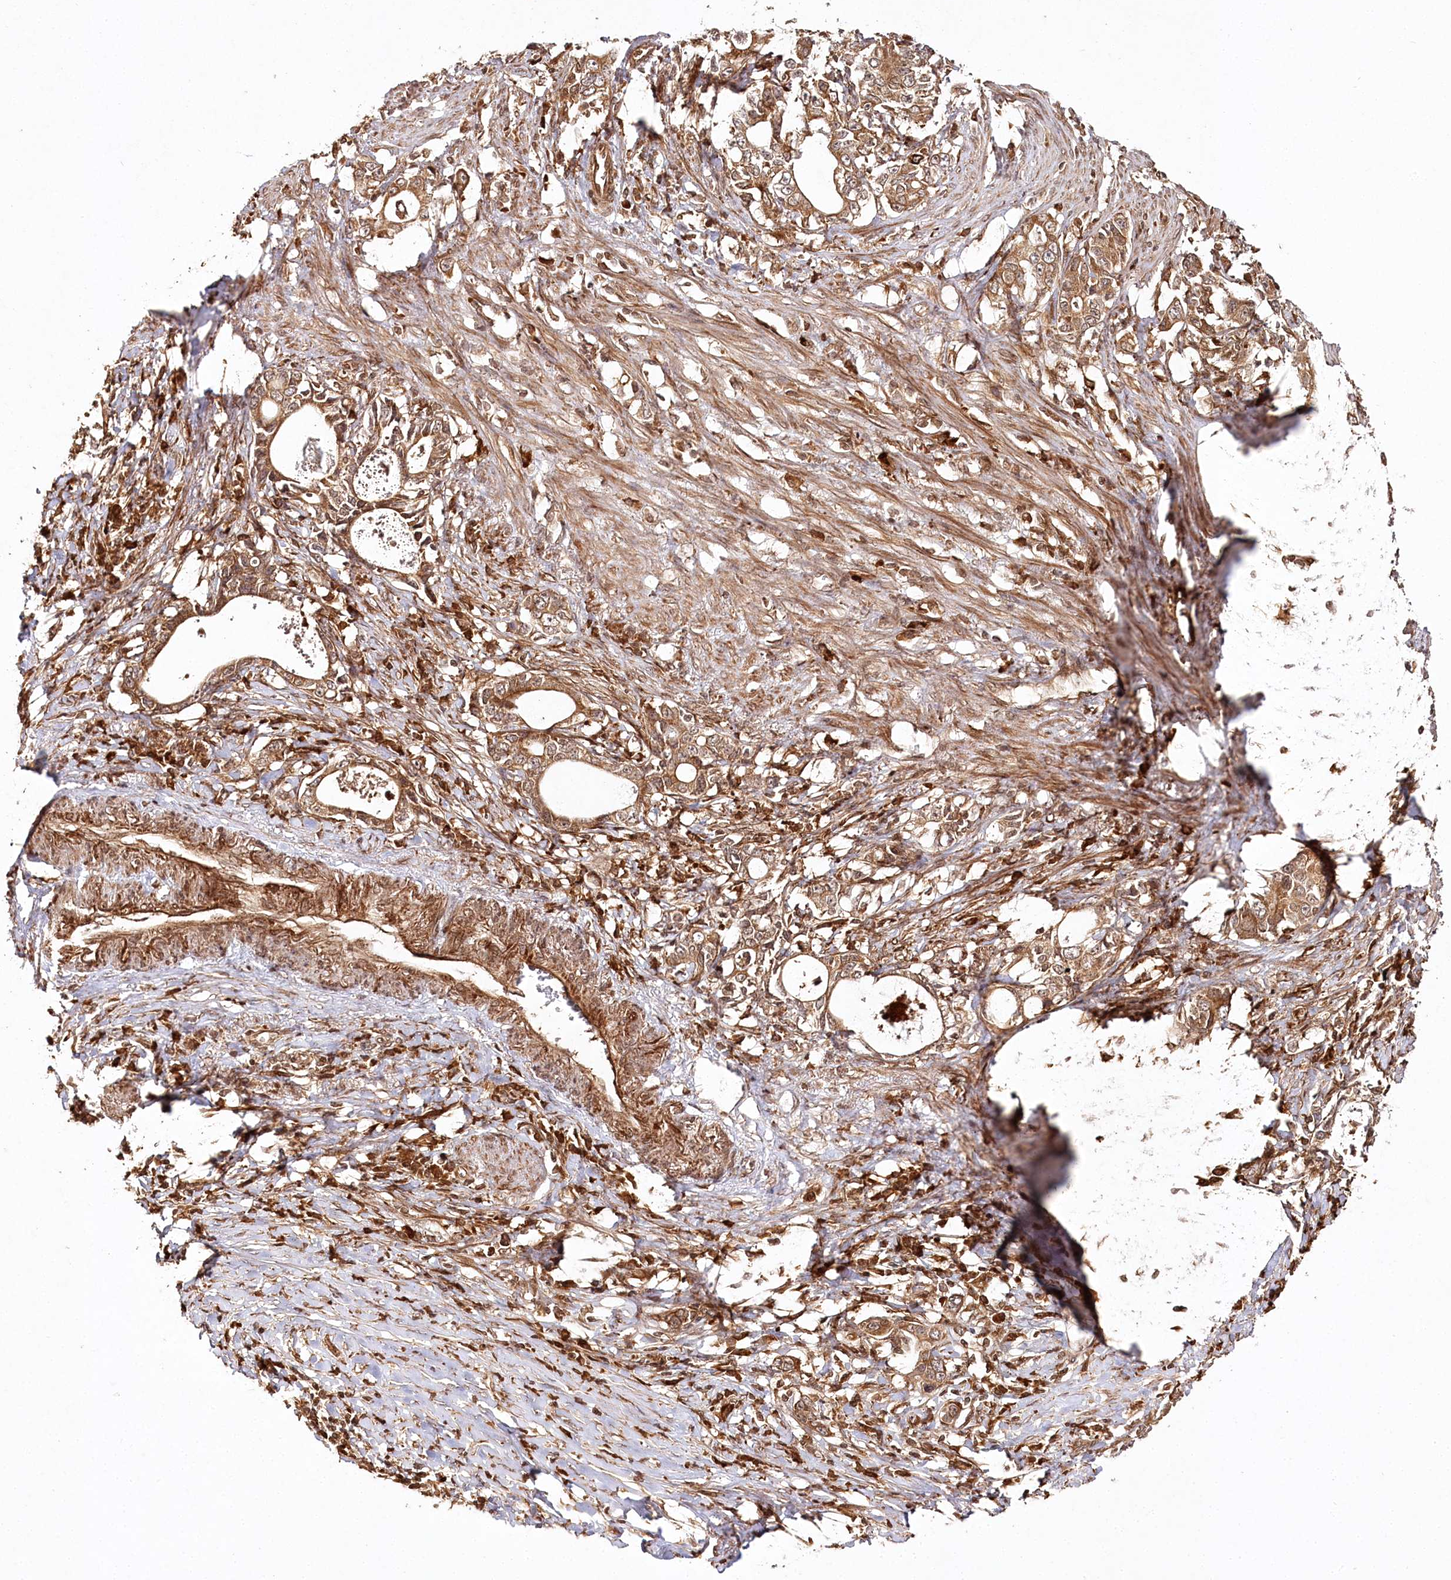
{"staining": {"intensity": "moderate", "quantity": ">75%", "location": "cytoplasmic/membranous,nuclear"}, "tissue": "stomach cancer", "cell_type": "Tumor cells", "image_type": "cancer", "snomed": [{"axis": "morphology", "description": "Adenocarcinoma, NOS"}, {"axis": "topography", "description": "Stomach, lower"}], "caption": "DAB immunohistochemical staining of stomach cancer exhibits moderate cytoplasmic/membranous and nuclear protein expression in about >75% of tumor cells. Using DAB (3,3'-diaminobenzidine) (brown) and hematoxylin (blue) stains, captured at high magnification using brightfield microscopy.", "gene": "ULK2", "patient": {"sex": "female", "age": 72}}